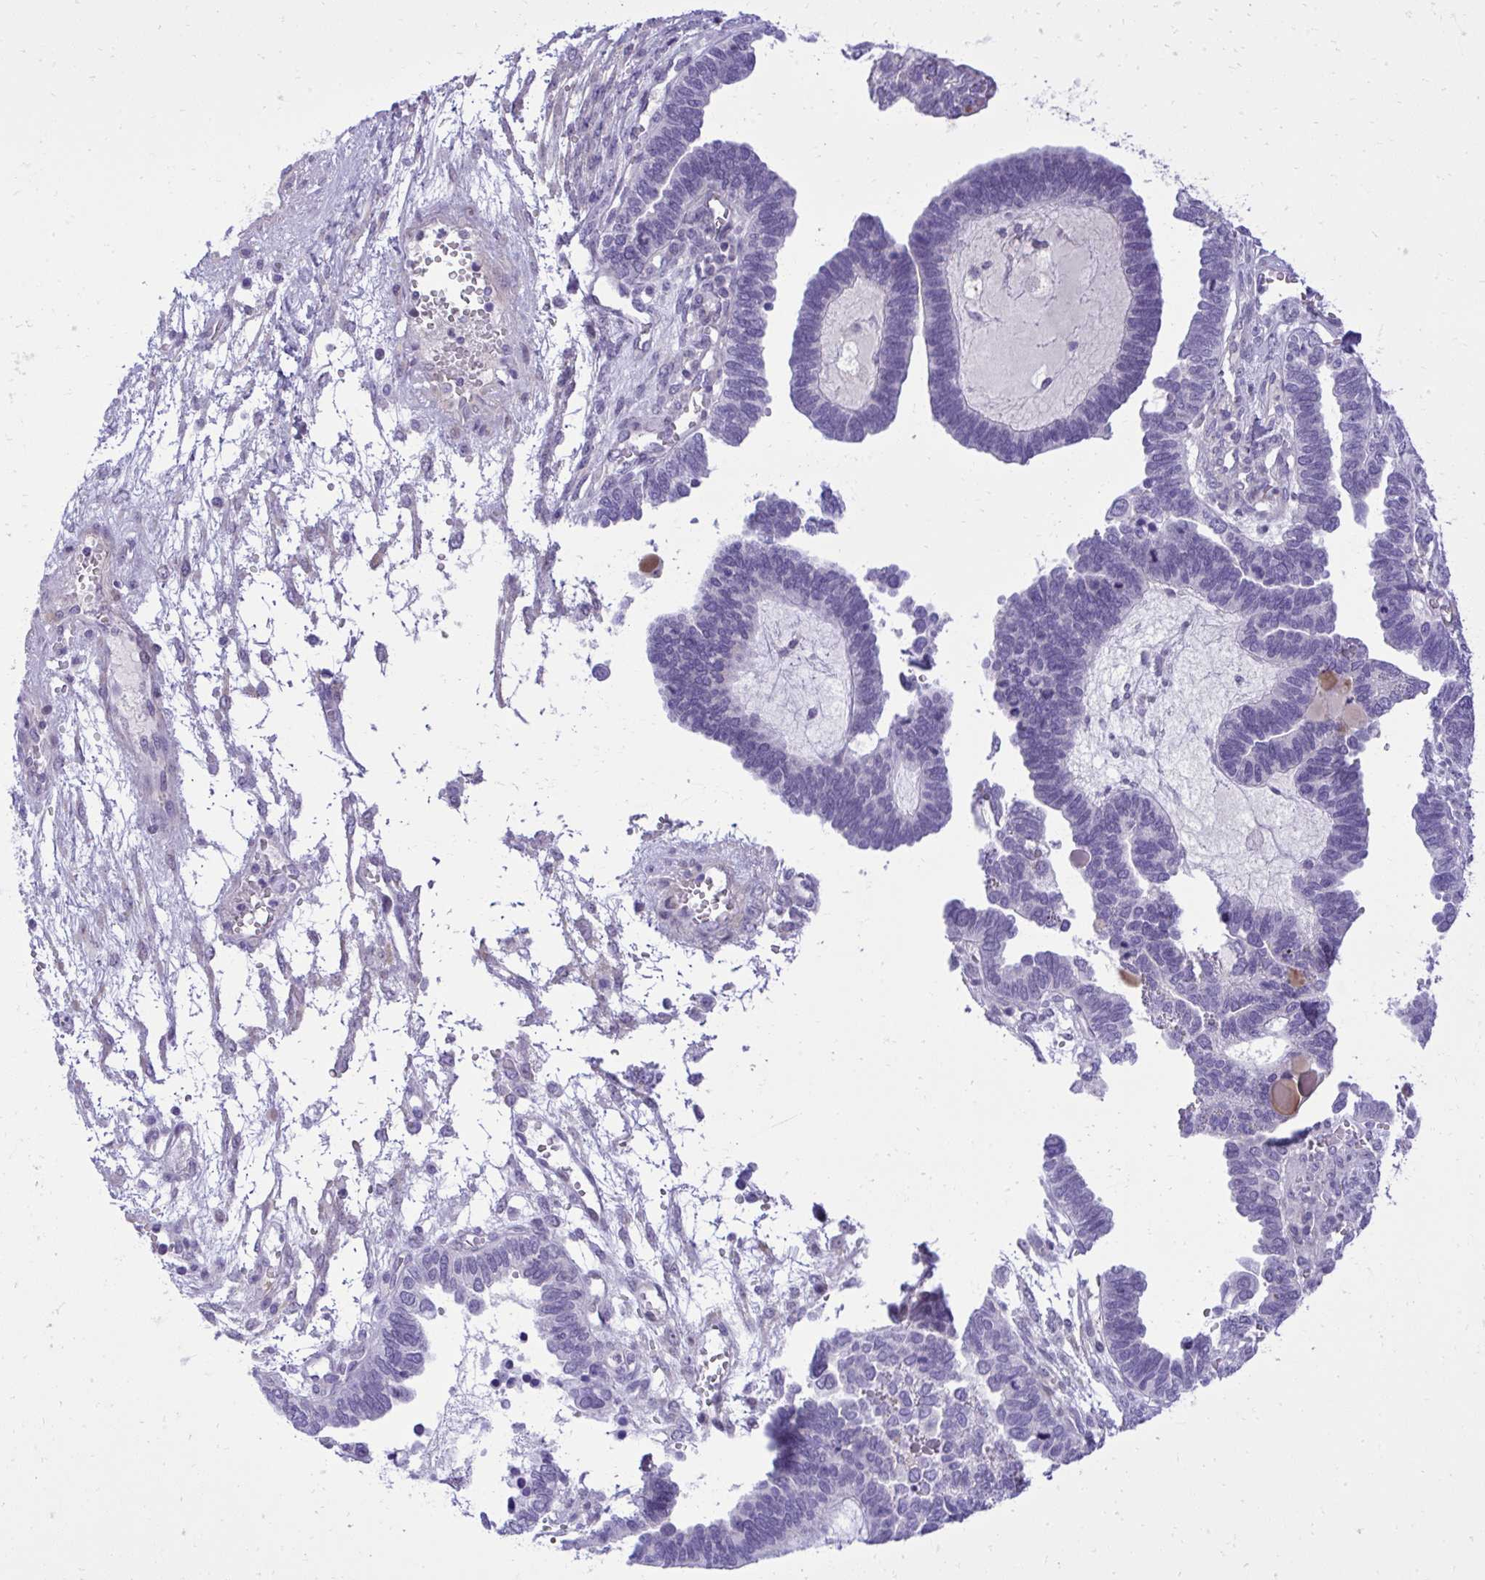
{"staining": {"intensity": "negative", "quantity": "none", "location": "none"}, "tissue": "ovarian cancer", "cell_type": "Tumor cells", "image_type": "cancer", "snomed": [{"axis": "morphology", "description": "Cystadenocarcinoma, serous, NOS"}, {"axis": "topography", "description": "Ovary"}], "caption": "Human ovarian serous cystadenocarcinoma stained for a protein using immunohistochemistry reveals no positivity in tumor cells.", "gene": "PITPNM3", "patient": {"sex": "female", "age": 51}}